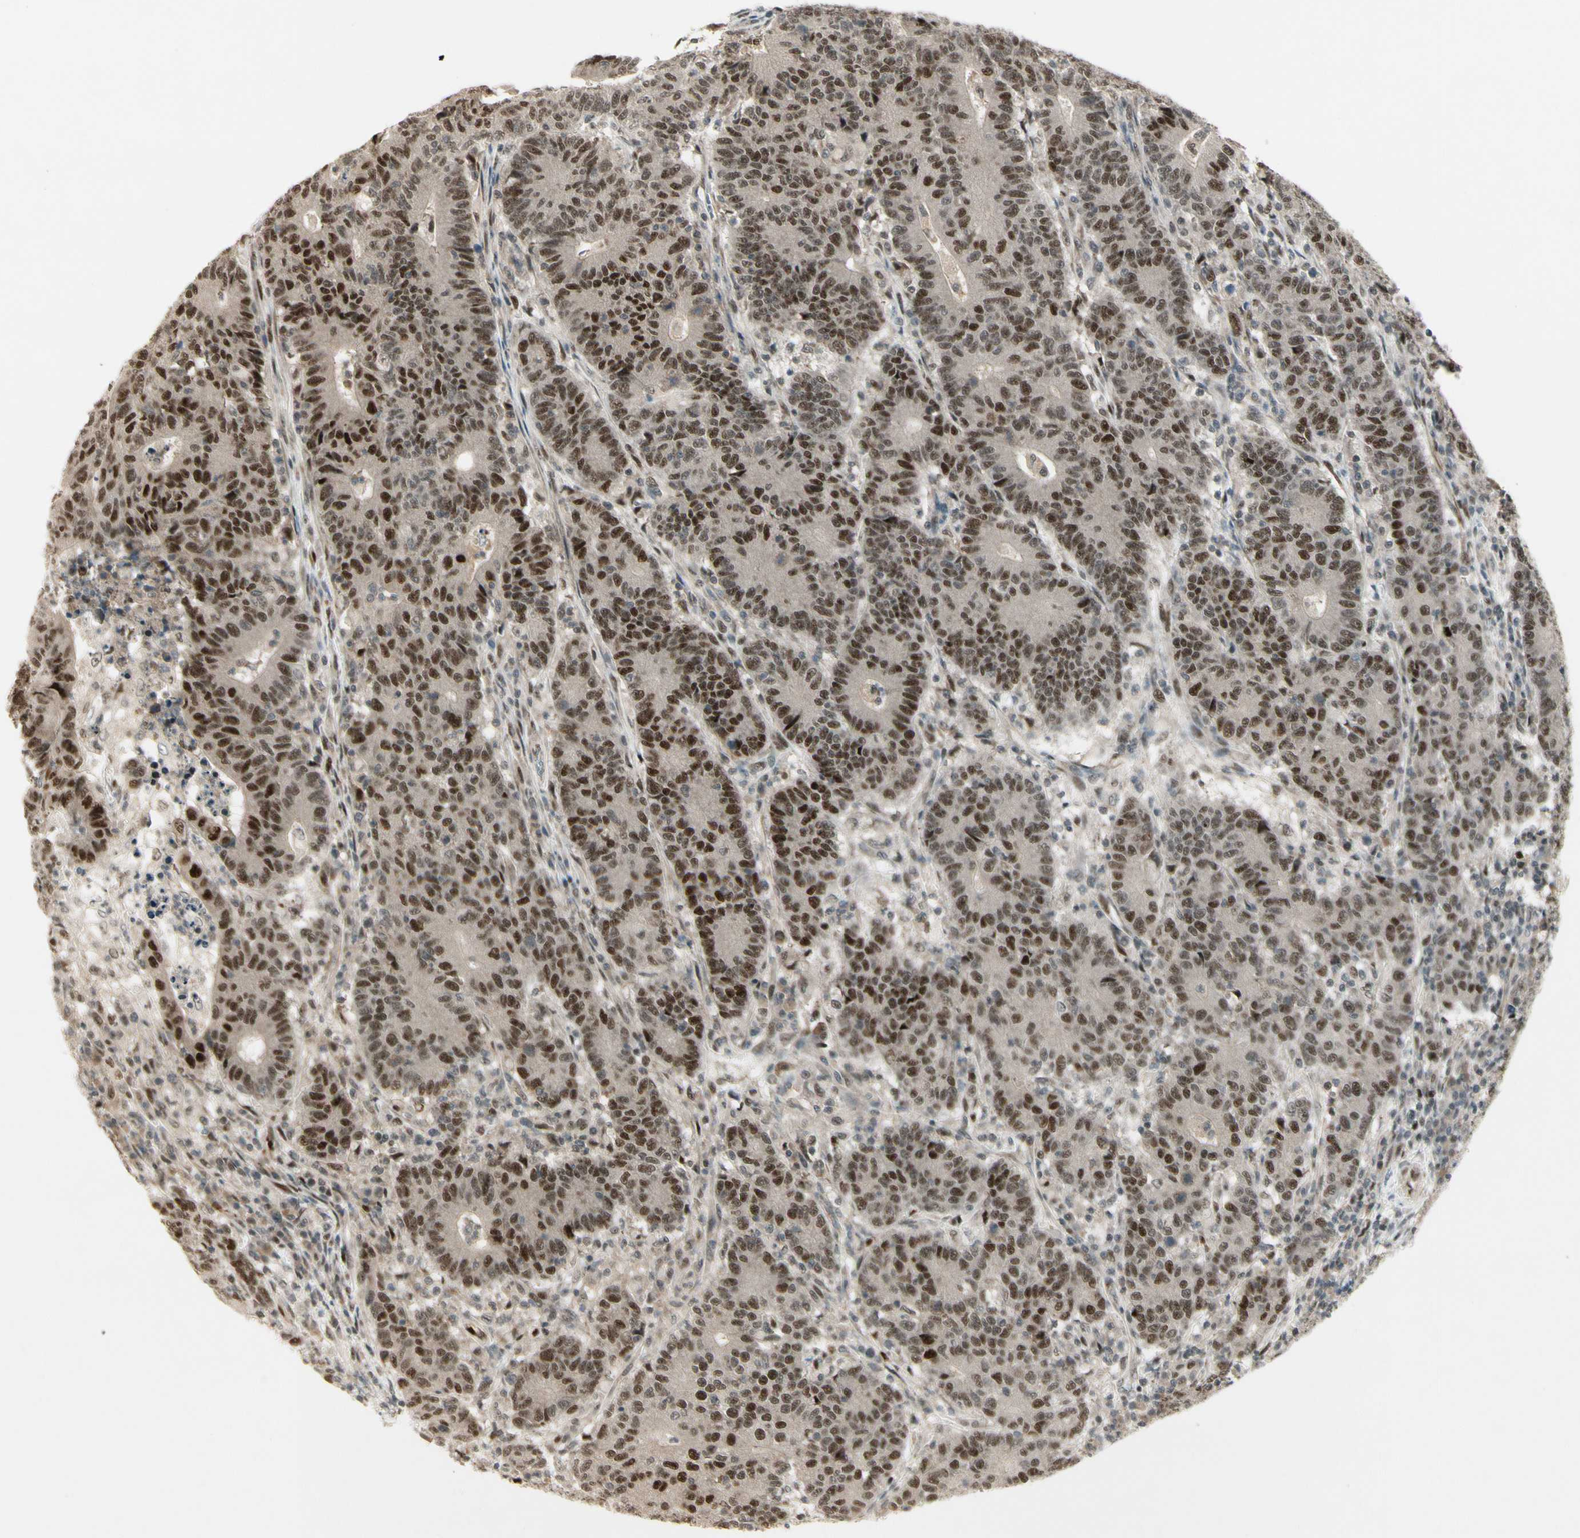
{"staining": {"intensity": "strong", "quantity": ">75%", "location": "nuclear"}, "tissue": "colorectal cancer", "cell_type": "Tumor cells", "image_type": "cancer", "snomed": [{"axis": "morphology", "description": "Normal tissue, NOS"}, {"axis": "morphology", "description": "Adenocarcinoma, NOS"}, {"axis": "topography", "description": "Colon"}], "caption": "Adenocarcinoma (colorectal) stained for a protein (brown) exhibits strong nuclear positive expression in about >75% of tumor cells.", "gene": "CDK11A", "patient": {"sex": "female", "age": 75}}